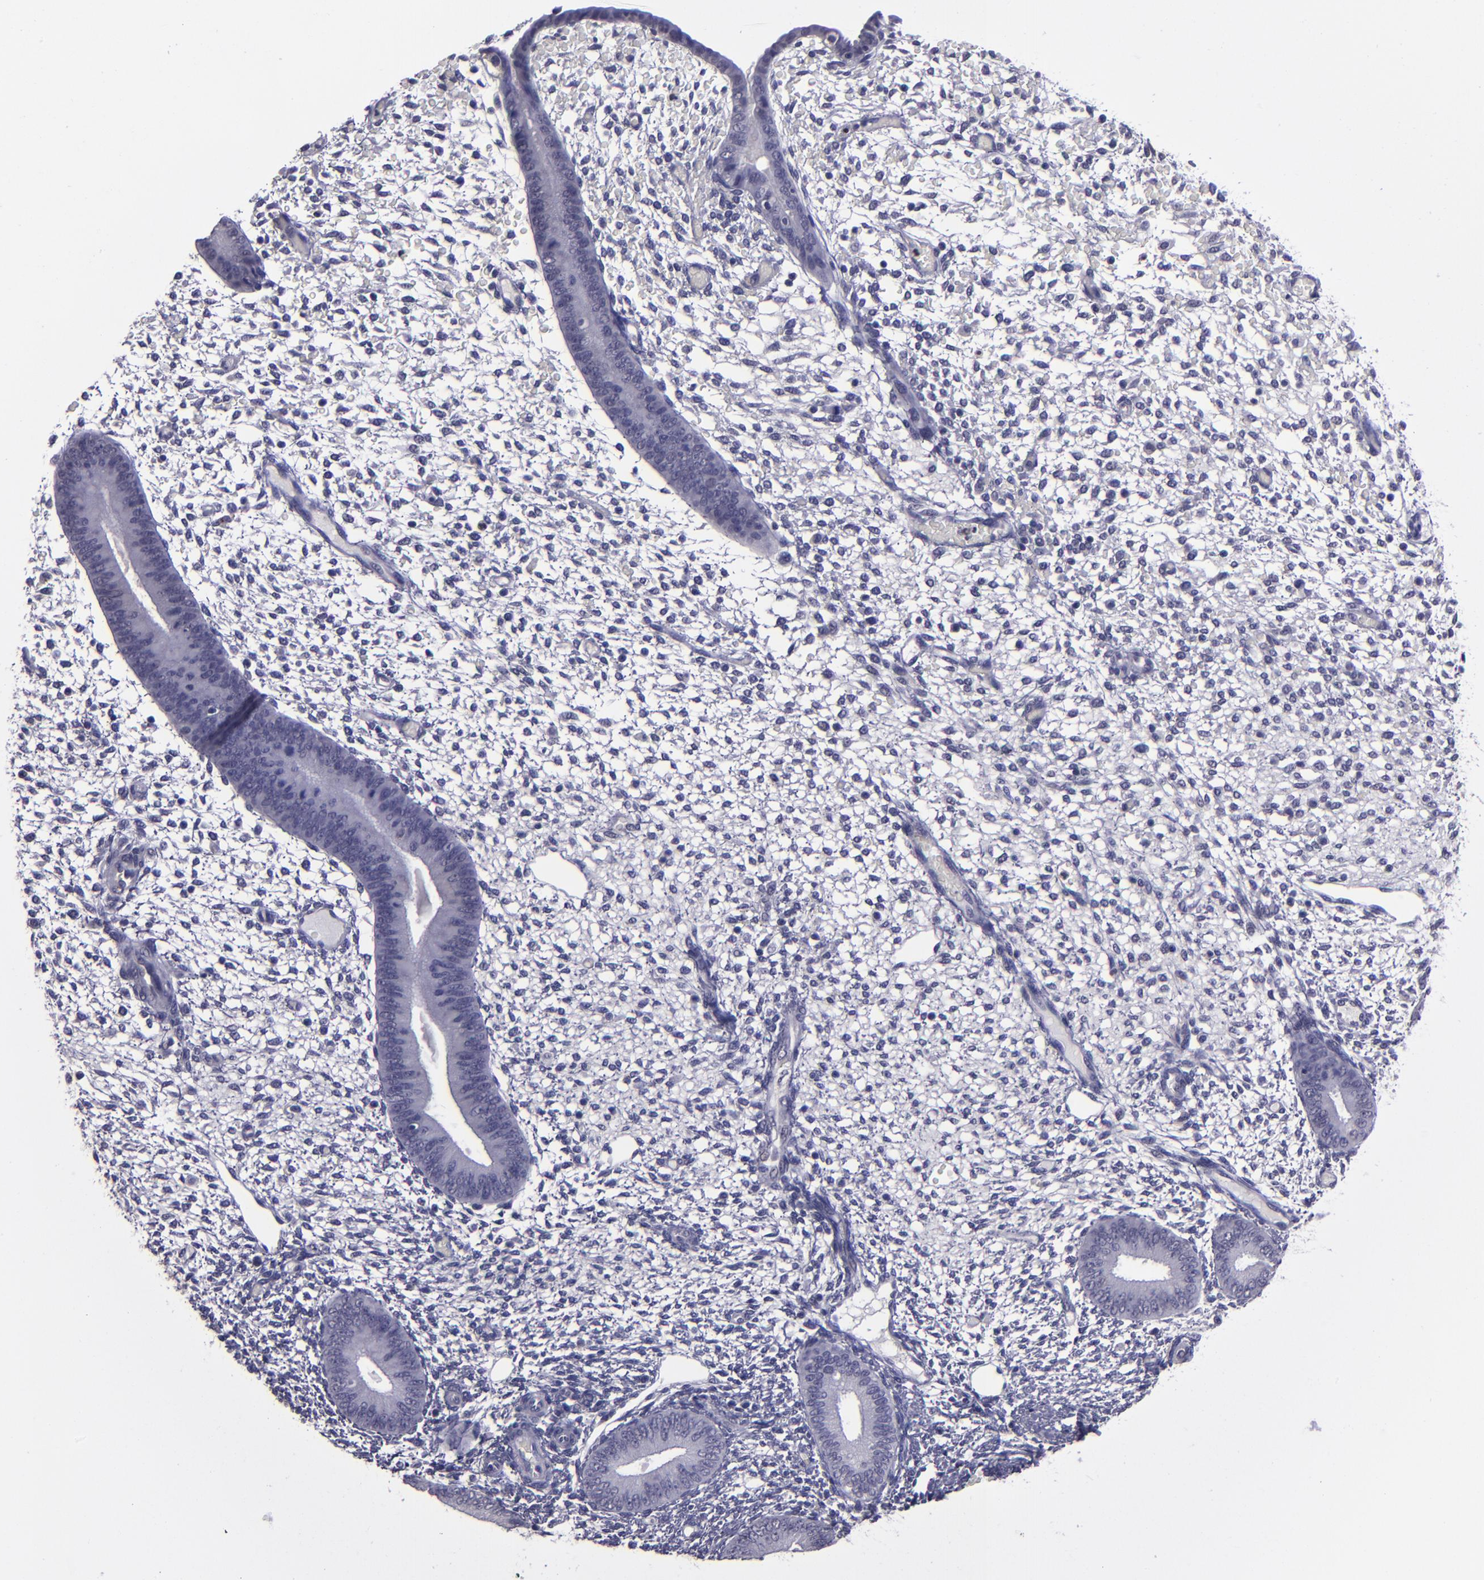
{"staining": {"intensity": "negative", "quantity": "none", "location": "none"}, "tissue": "endometrium", "cell_type": "Cells in endometrial stroma", "image_type": "normal", "snomed": [{"axis": "morphology", "description": "Normal tissue, NOS"}, {"axis": "topography", "description": "Endometrium"}], "caption": "IHC micrograph of normal human endometrium stained for a protein (brown), which displays no expression in cells in endometrial stroma.", "gene": "CEBPE", "patient": {"sex": "female", "age": 42}}